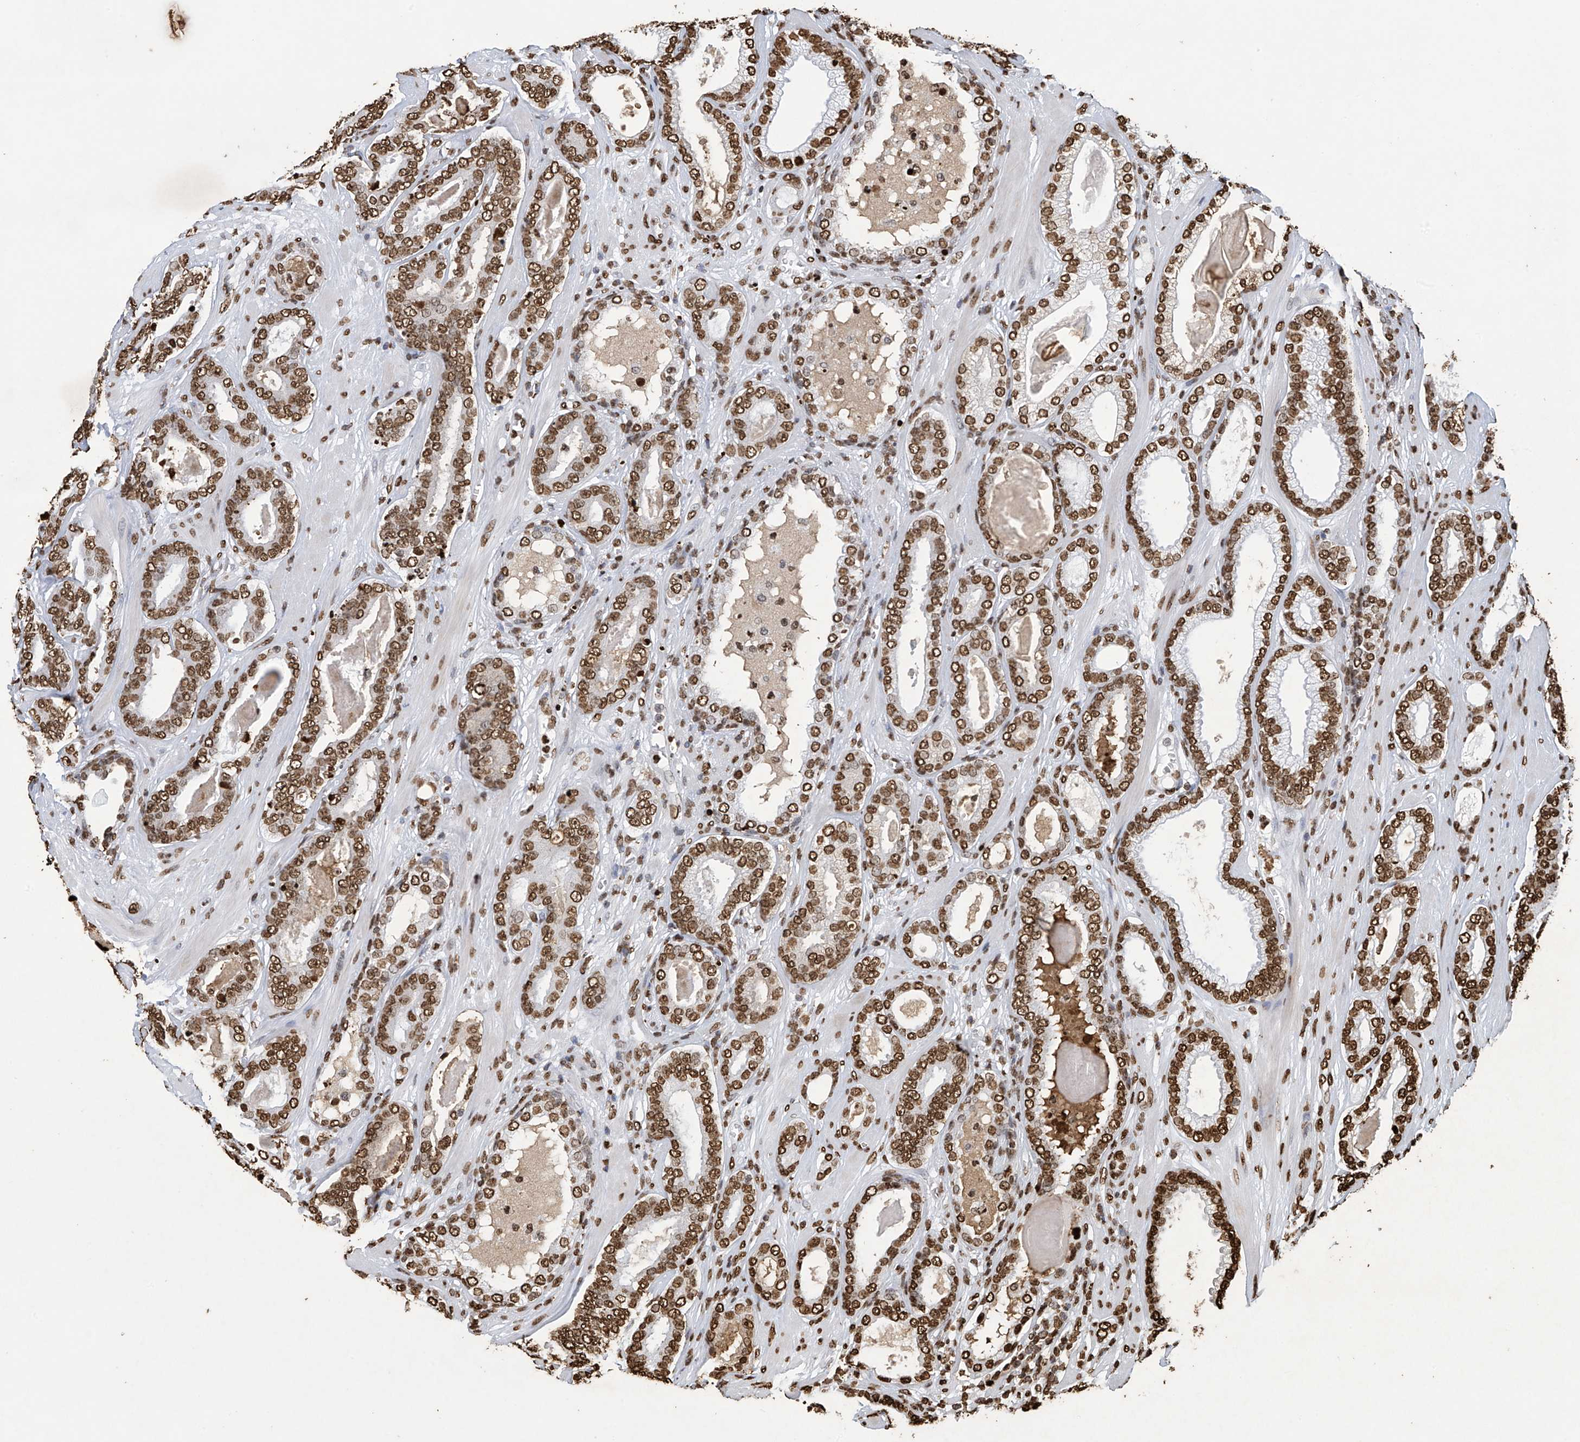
{"staining": {"intensity": "strong", "quantity": ">75%", "location": "nuclear"}, "tissue": "prostate cancer", "cell_type": "Tumor cells", "image_type": "cancer", "snomed": [{"axis": "morphology", "description": "Adenocarcinoma, High grade"}, {"axis": "topography", "description": "Prostate"}], "caption": "Immunohistochemical staining of prostate cancer (high-grade adenocarcinoma) demonstrates strong nuclear protein expression in approximately >75% of tumor cells.", "gene": "H3-3A", "patient": {"sex": "male", "age": 60}}